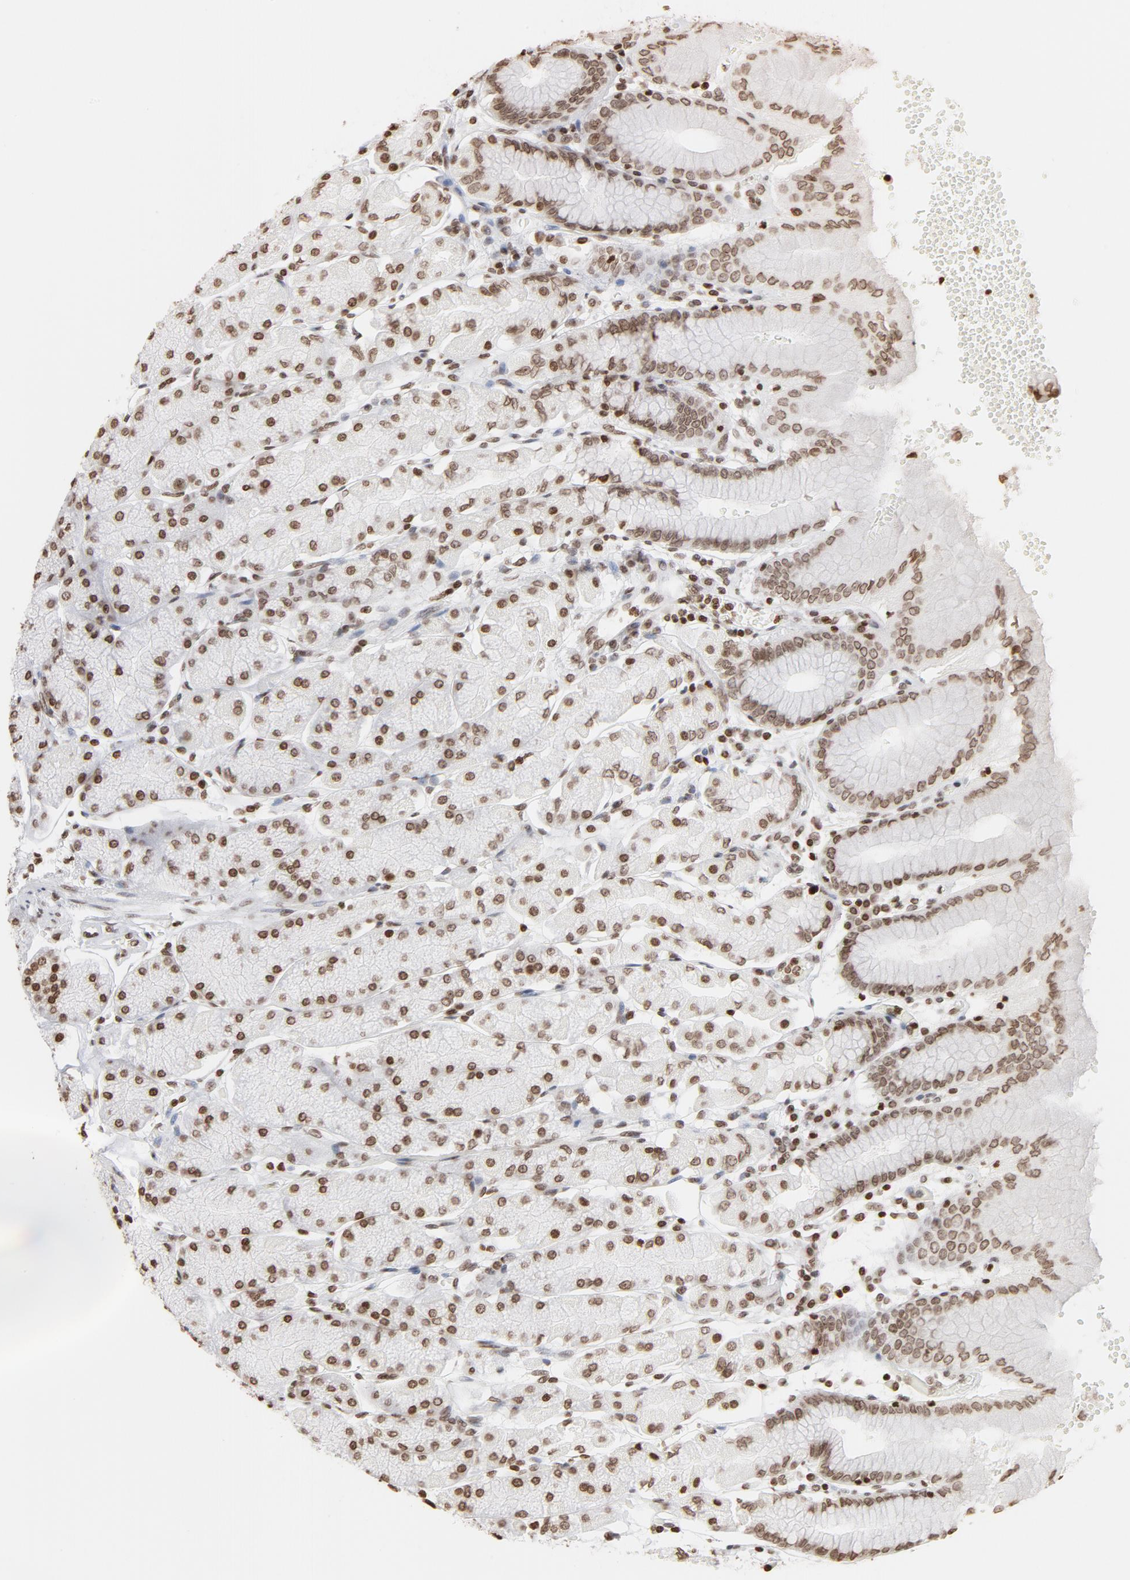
{"staining": {"intensity": "moderate", "quantity": ">75%", "location": "nuclear"}, "tissue": "stomach", "cell_type": "Glandular cells", "image_type": "normal", "snomed": [{"axis": "morphology", "description": "Normal tissue, NOS"}, {"axis": "topography", "description": "Stomach, upper"}, {"axis": "topography", "description": "Stomach"}], "caption": "Protein staining of benign stomach exhibits moderate nuclear positivity in approximately >75% of glandular cells. The staining is performed using DAB (3,3'-diaminobenzidine) brown chromogen to label protein expression. The nuclei are counter-stained blue using hematoxylin.", "gene": "H2AC12", "patient": {"sex": "male", "age": 76}}